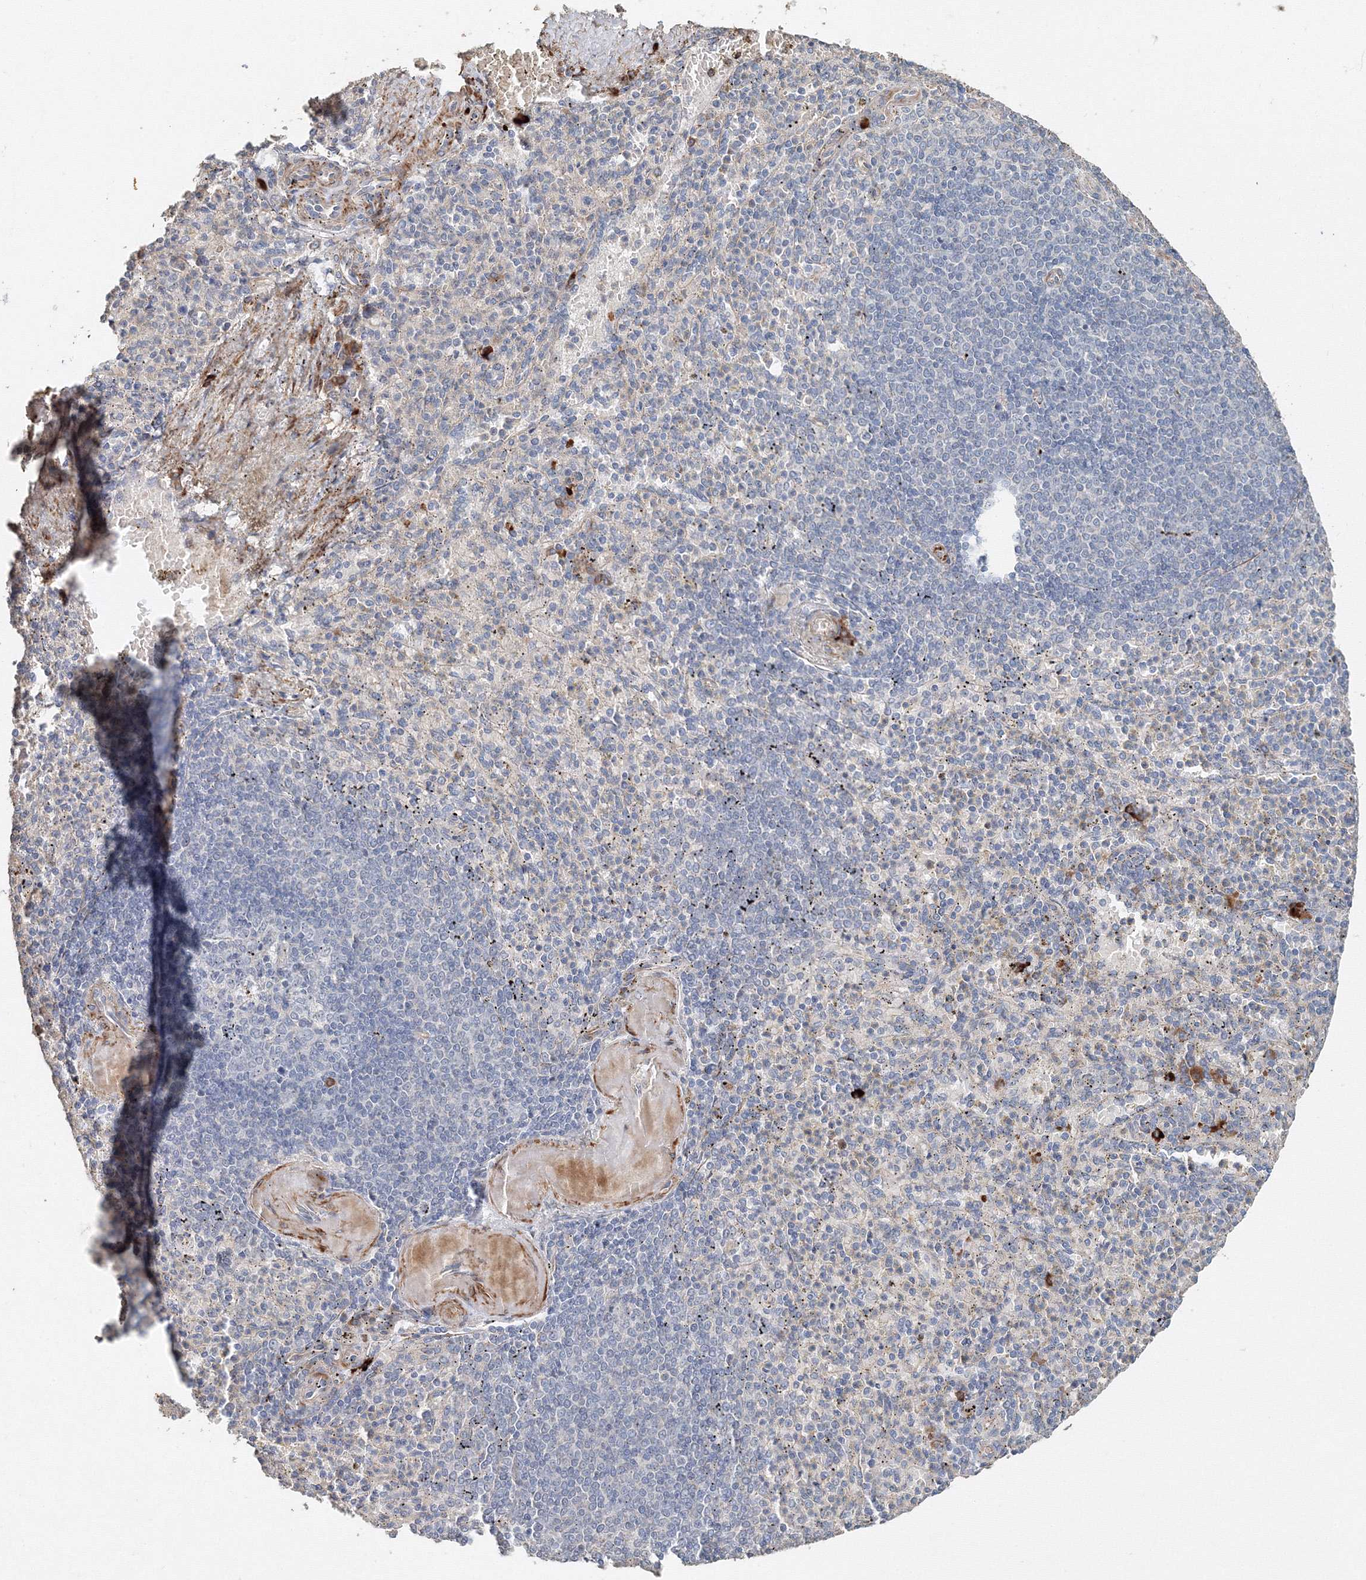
{"staining": {"intensity": "negative", "quantity": "none", "location": "none"}, "tissue": "spleen", "cell_type": "Cells in red pulp", "image_type": "normal", "snomed": [{"axis": "morphology", "description": "Normal tissue, NOS"}, {"axis": "topography", "description": "Spleen"}], "caption": "This photomicrograph is of normal spleen stained with IHC to label a protein in brown with the nuclei are counter-stained blue. There is no positivity in cells in red pulp. The staining is performed using DAB (3,3'-diaminobenzidine) brown chromogen with nuclei counter-stained in using hematoxylin.", "gene": "NALF2", "patient": {"sex": "female", "age": 74}}